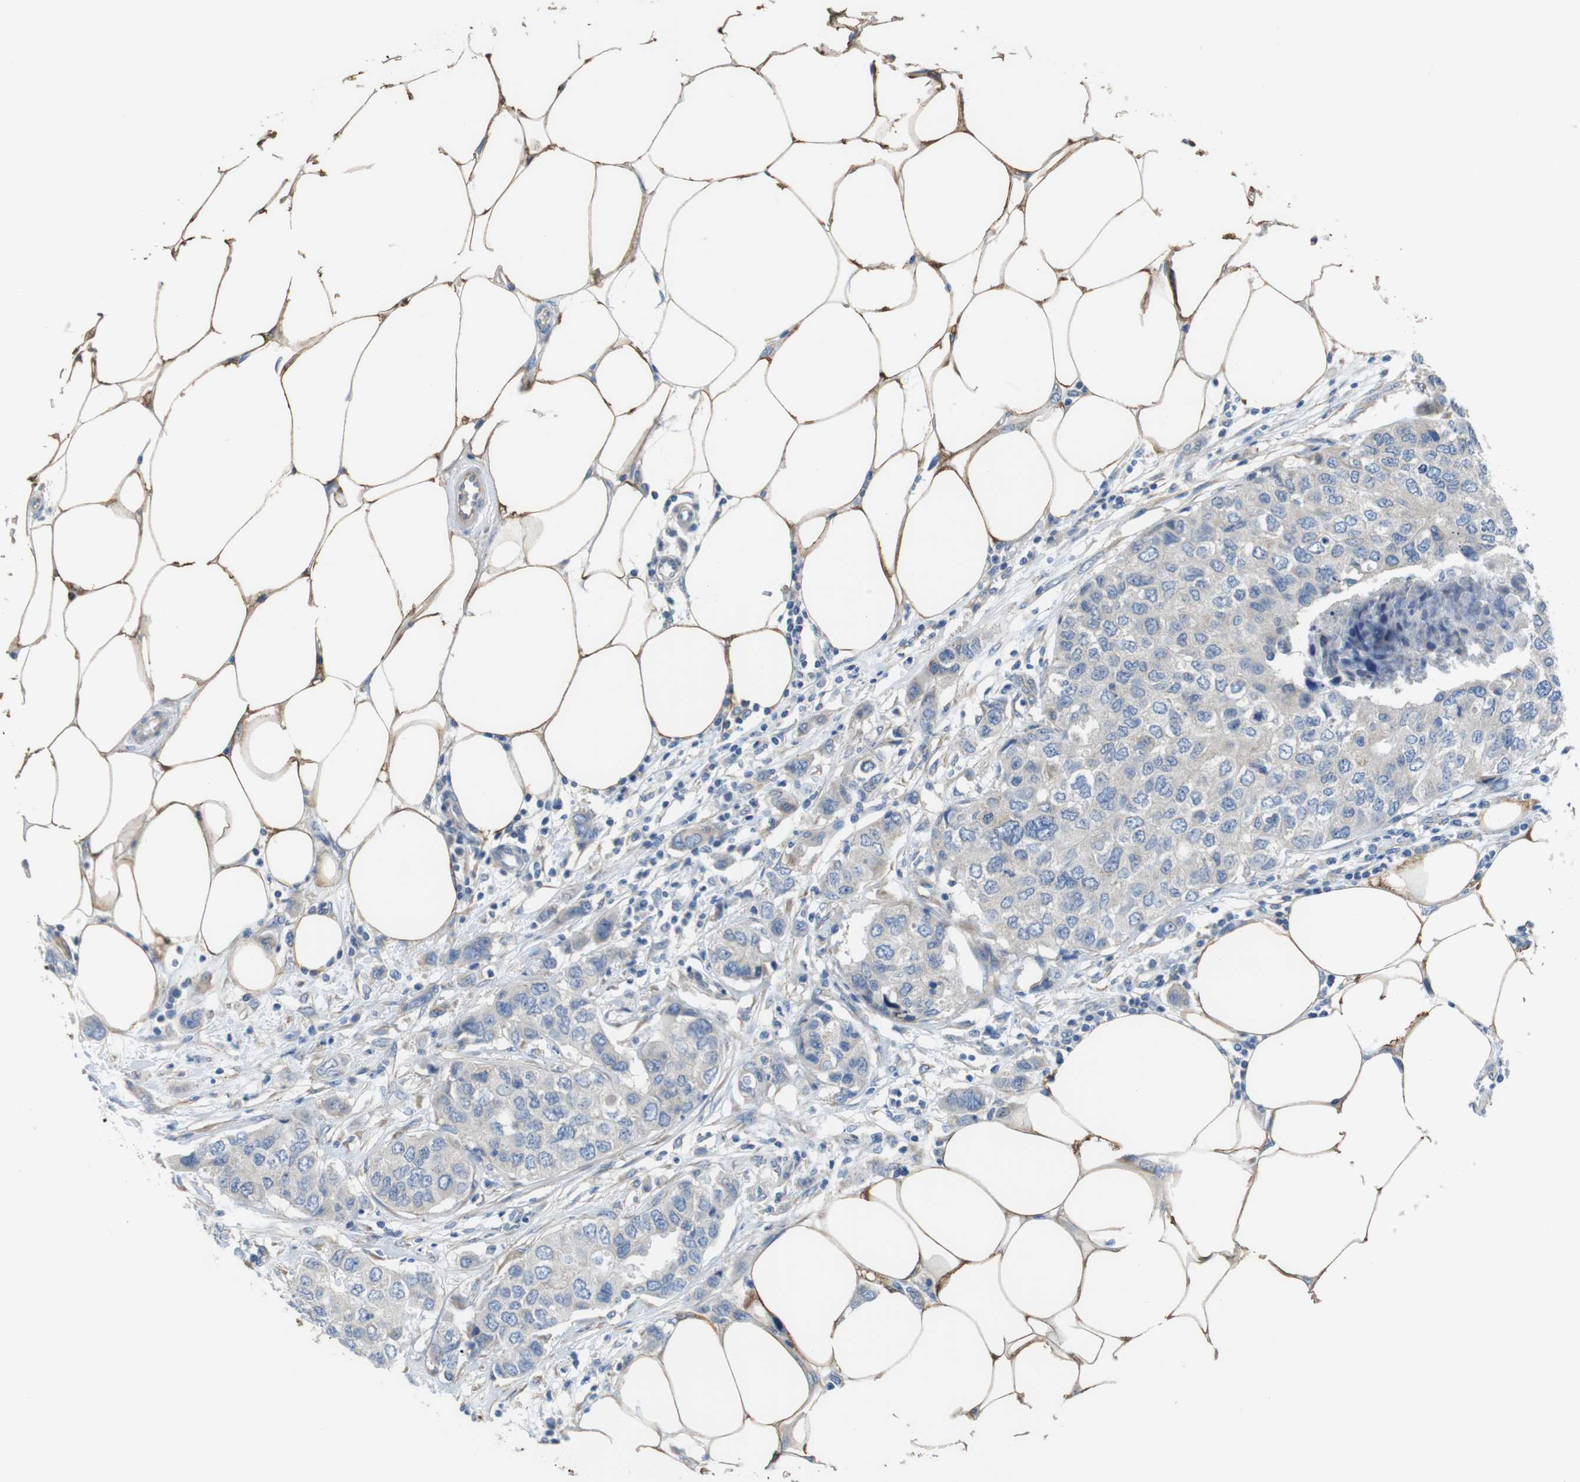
{"staining": {"intensity": "negative", "quantity": "none", "location": "none"}, "tissue": "breast cancer", "cell_type": "Tumor cells", "image_type": "cancer", "snomed": [{"axis": "morphology", "description": "Duct carcinoma"}, {"axis": "topography", "description": "Breast"}], "caption": "An IHC photomicrograph of breast cancer is shown. There is no staining in tumor cells of breast cancer. (Brightfield microscopy of DAB immunohistochemistry (IHC) at high magnification).", "gene": "CDH8", "patient": {"sex": "female", "age": 50}}